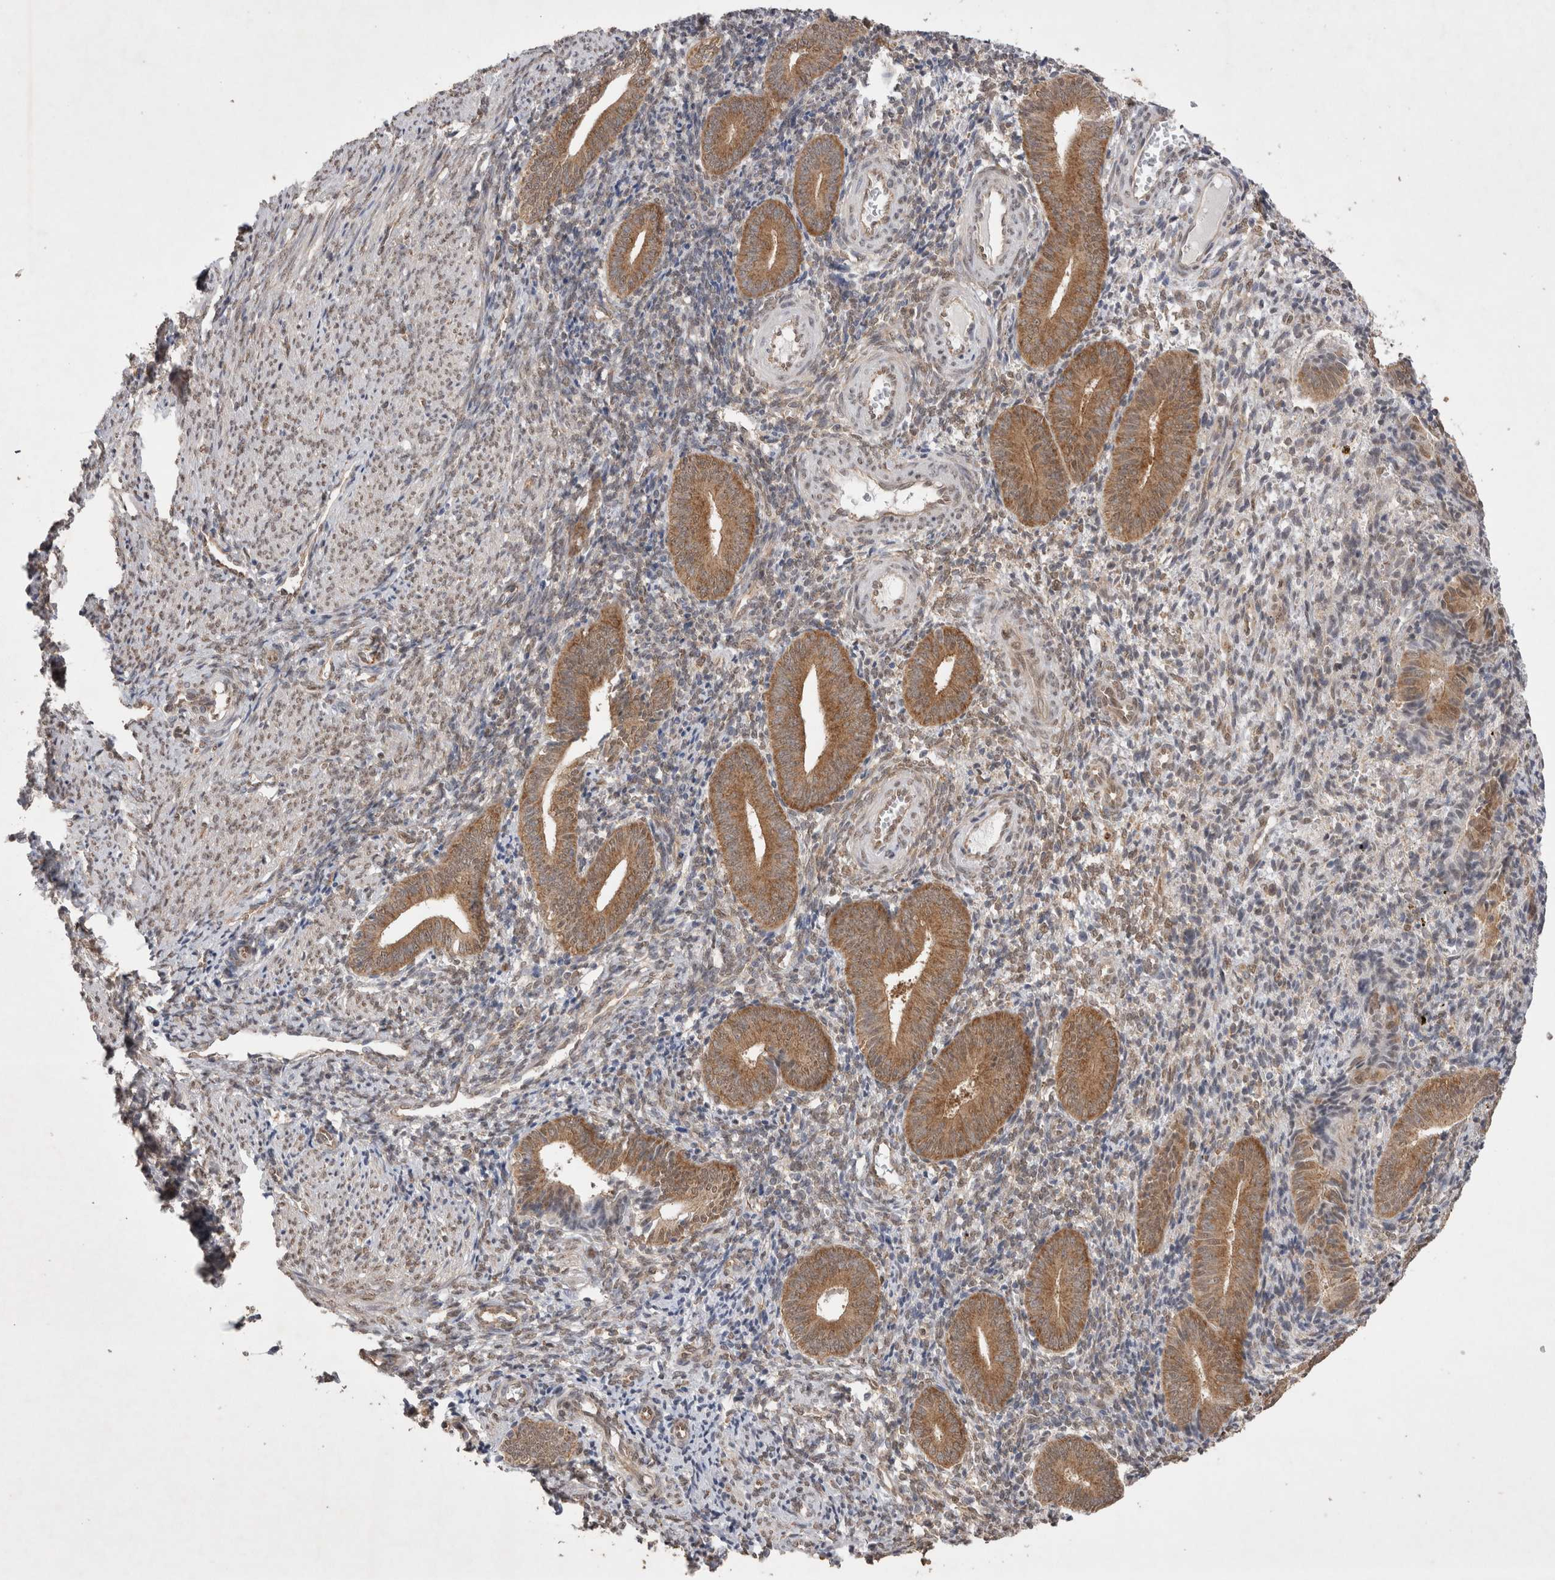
{"staining": {"intensity": "weak", "quantity": "<25%", "location": "cytoplasmic/membranous"}, "tissue": "endometrium", "cell_type": "Cells in endometrial stroma", "image_type": "normal", "snomed": [{"axis": "morphology", "description": "Normal tissue, NOS"}, {"axis": "topography", "description": "Uterus"}, {"axis": "topography", "description": "Endometrium"}], "caption": "DAB (3,3'-diaminobenzidine) immunohistochemical staining of unremarkable endometrium reveals no significant expression in cells in endometrial stroma.", "gene": "WIPF2", "patient": {"sex": "female", "age": 33}}